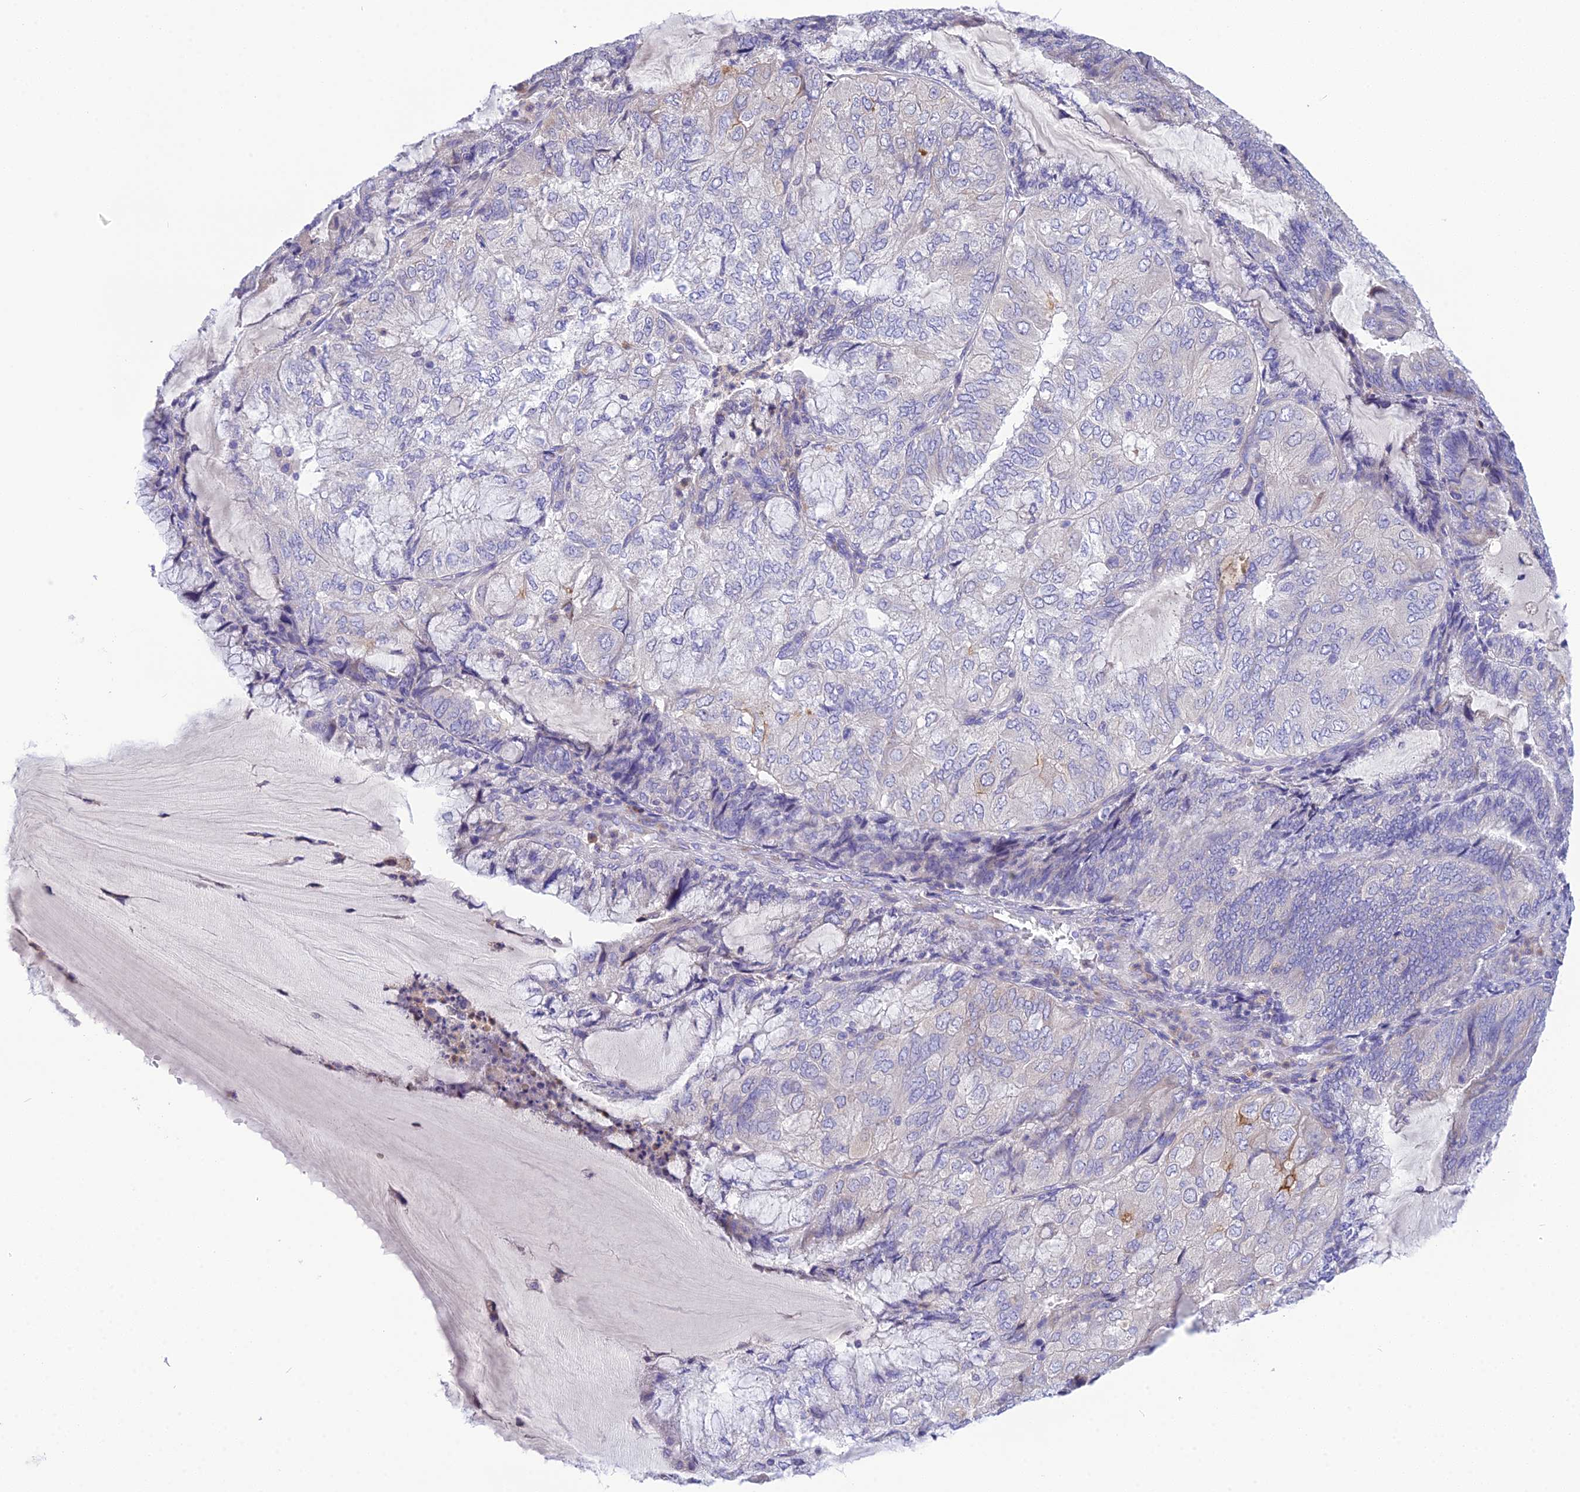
{"staining": {"intensity": "negative", "quantity": "none", "location": "none"}, "tissue": "endometrial cancer", "cell_type": "Tumor cells", "image_type": "cancer", "snomed": [{"axis": "morphology", "description": "Adenocarcinoma, NOS"}, {"axis": "topography", "description": "Endometrium"}], "caption": "Tumor cells are negative for protein expression in human endometrial cancer.", "gene": "KIAA0408", "patient": {"sex": "female", "age": 81}}